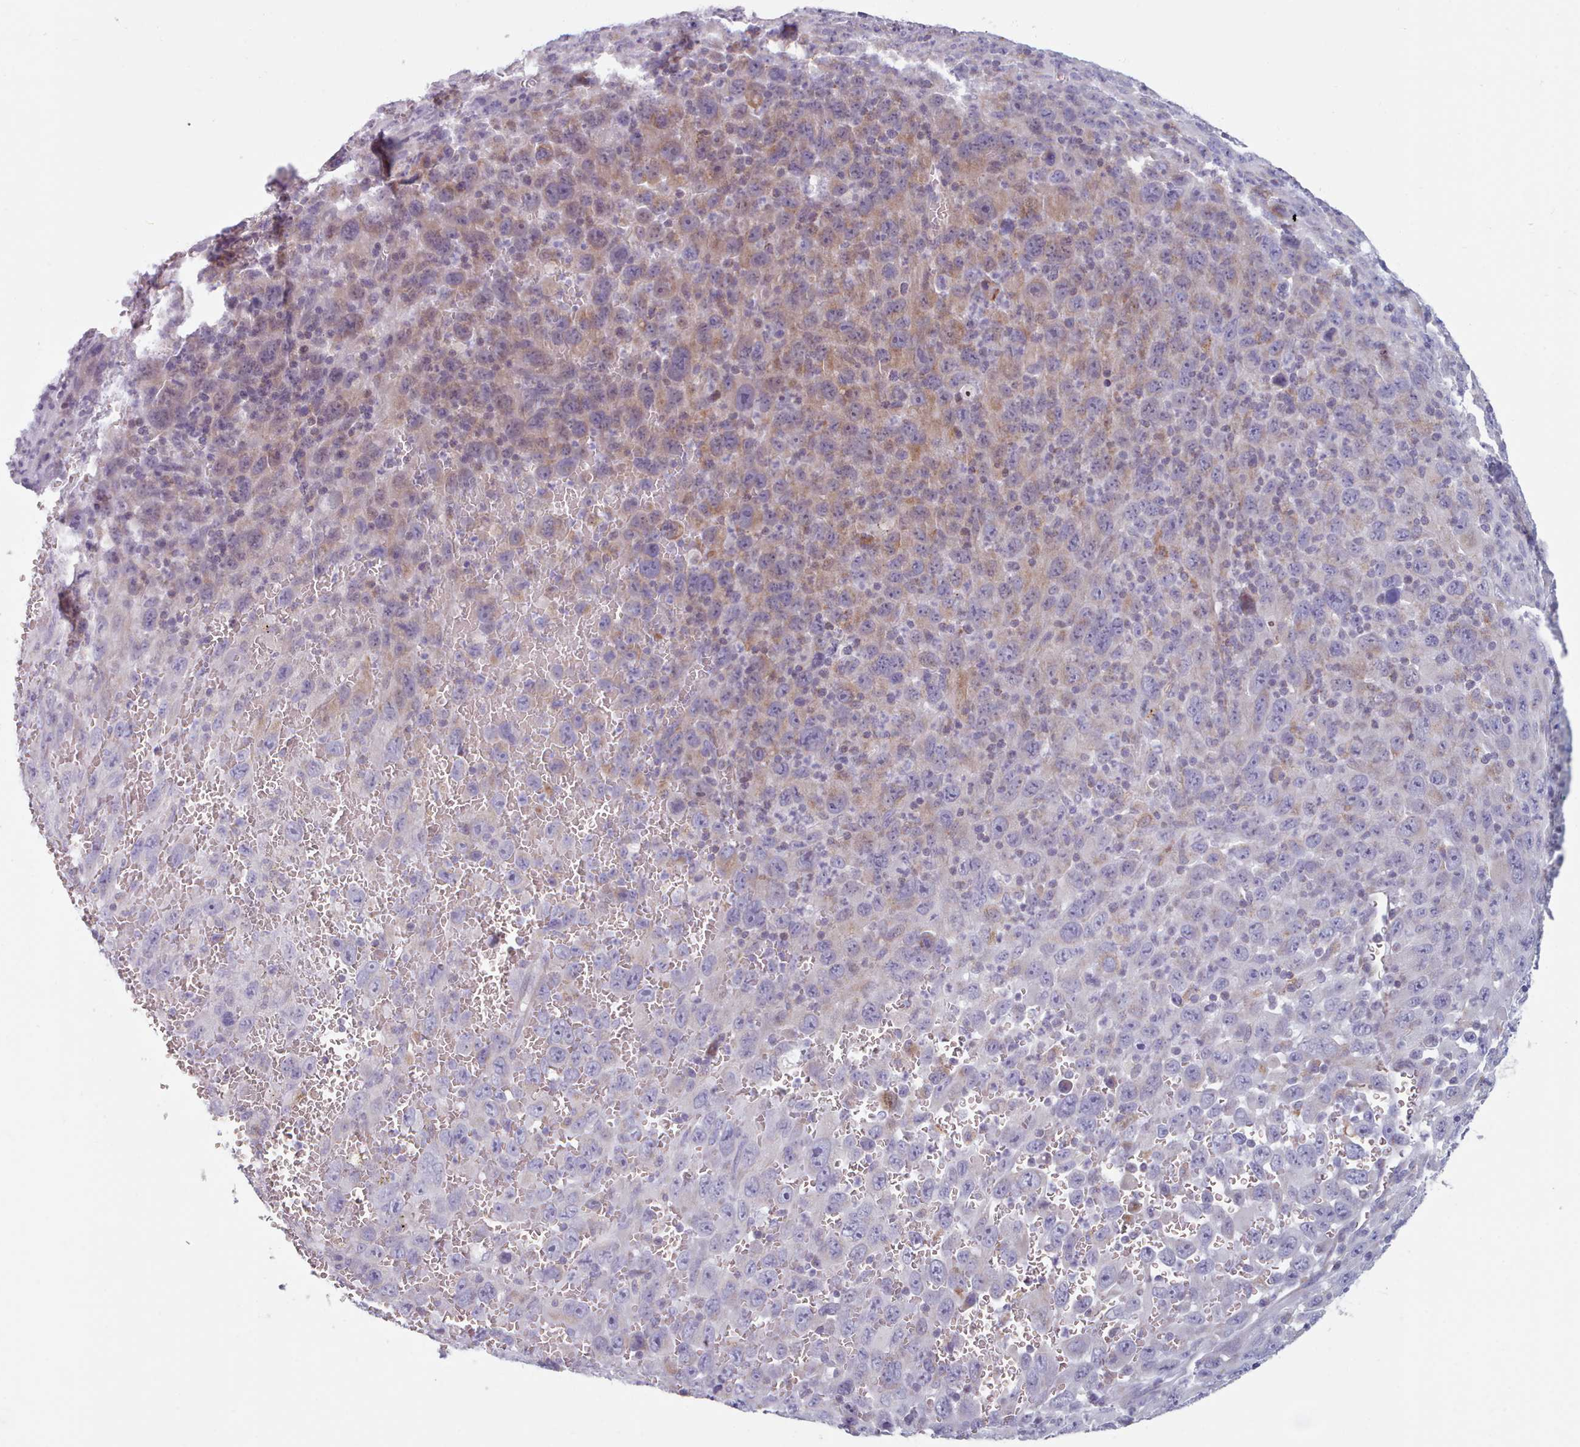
{"staining": {"intensity": "weak", "quantity": "25%-75%", "location": "cytoplasmic/membranous"}, "tissue": "melanoma", "cell_type": "Tumor cells", "image_type": "cancer", "snomed": [{"axis": "morphology", "description": "Malignant melanoma, Metastatic site"}, {"axis": "topography", "description": "Skin"}], "caption": "Brown immunohistochemical staining in malignant melanoma (metastatic site) exhibits weak cytoplasmic/membranous positivity in about 25%-75% of tumor cells.", "gene": "FAM170B", "patient": {"sex": "female", "age": 56}}